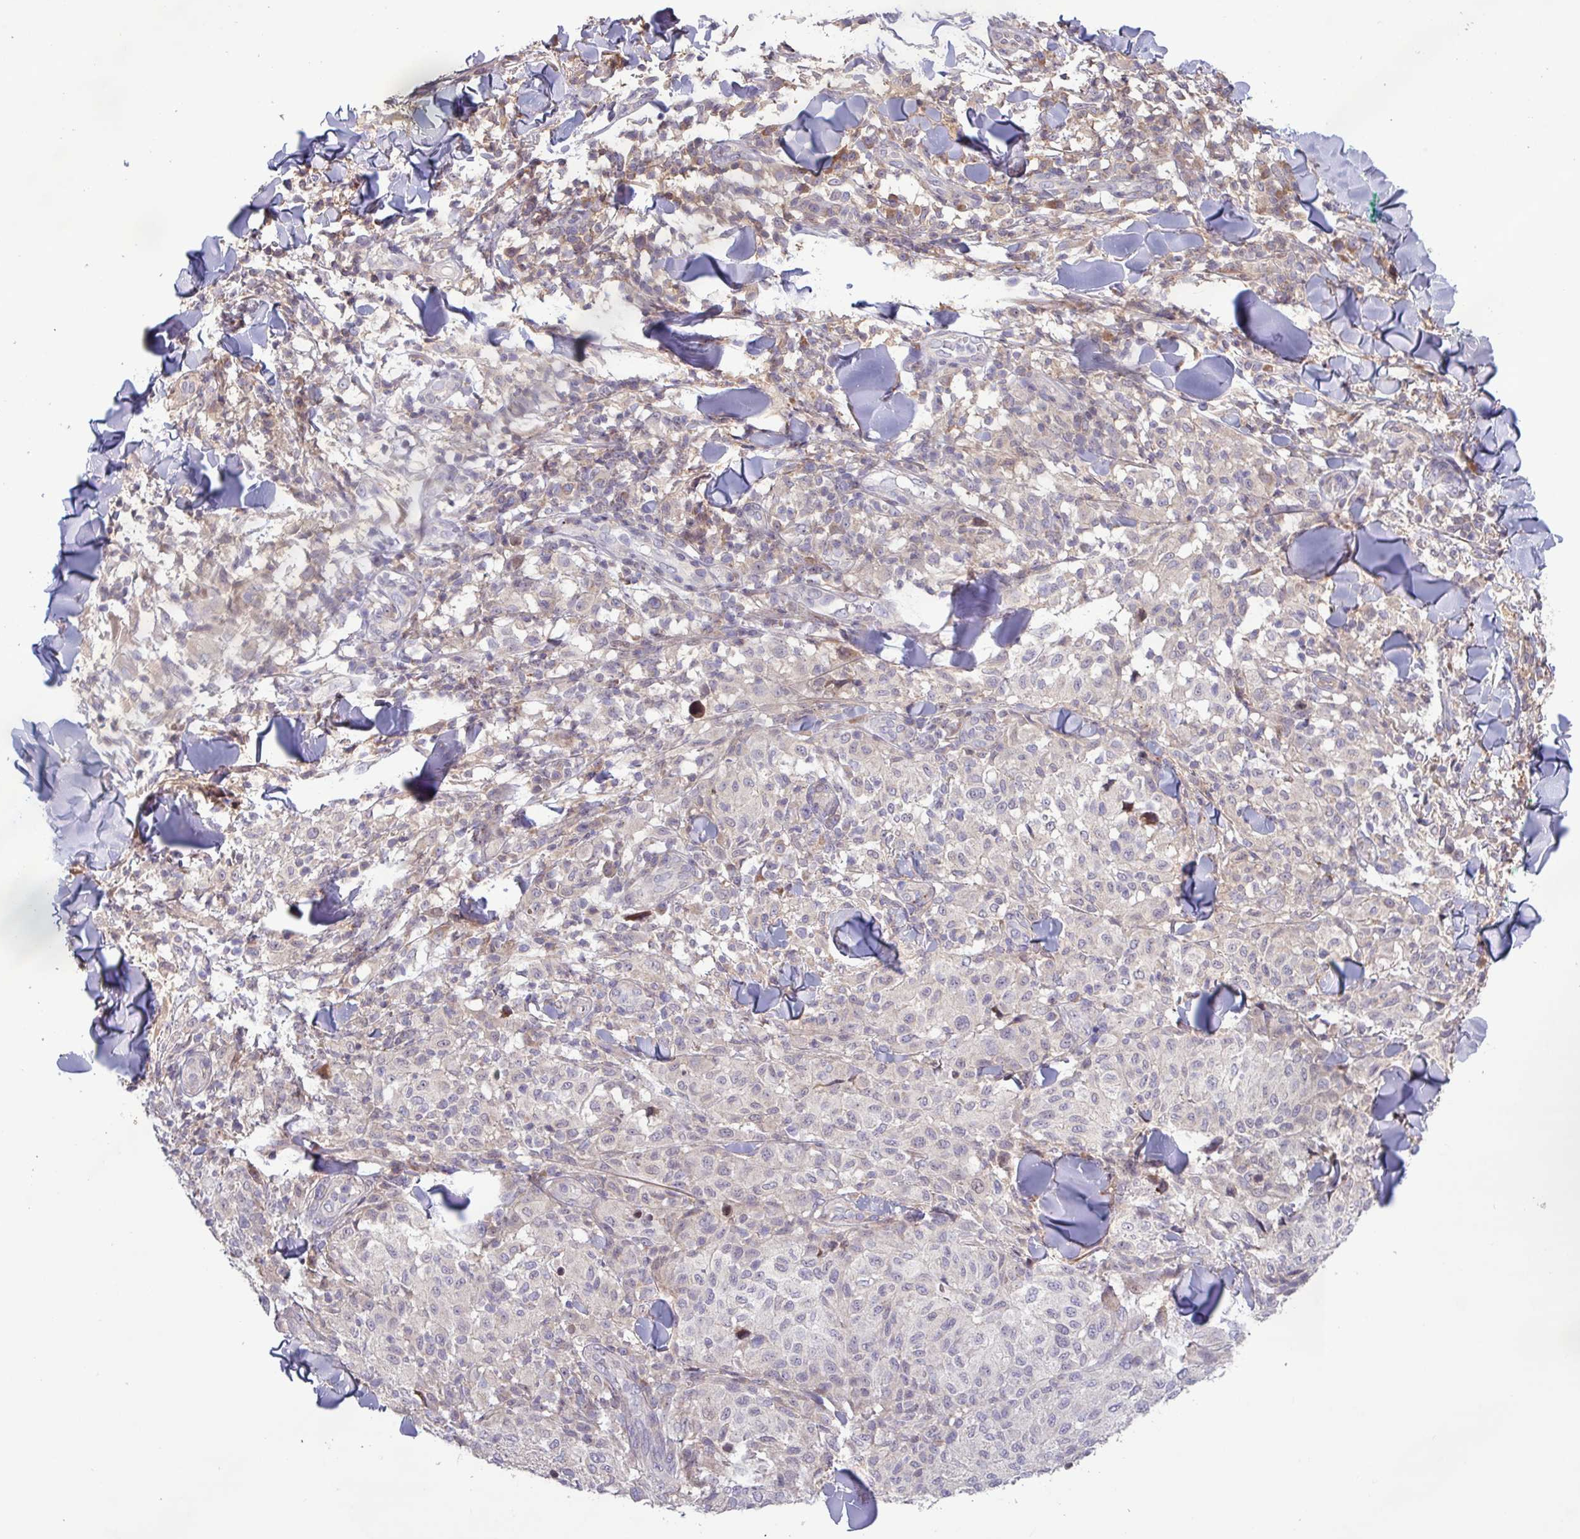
{"staining": {"intensity": "negative", "quantity": "none", "location": "none"}, "tissue": "melanoma", "cell_type": "Tumor cells", "image_type": "cancer", "snomed": [{"axis": "morphology", "description": "Malignant melanoma, NOS"}, {"axis": "topography", "description": "Skin"}], "caption": "Tumor cells show no significant protein staining in melanoma.", "gene": "TNFSF12", "patient": {"sex": "male", "age": 66}}